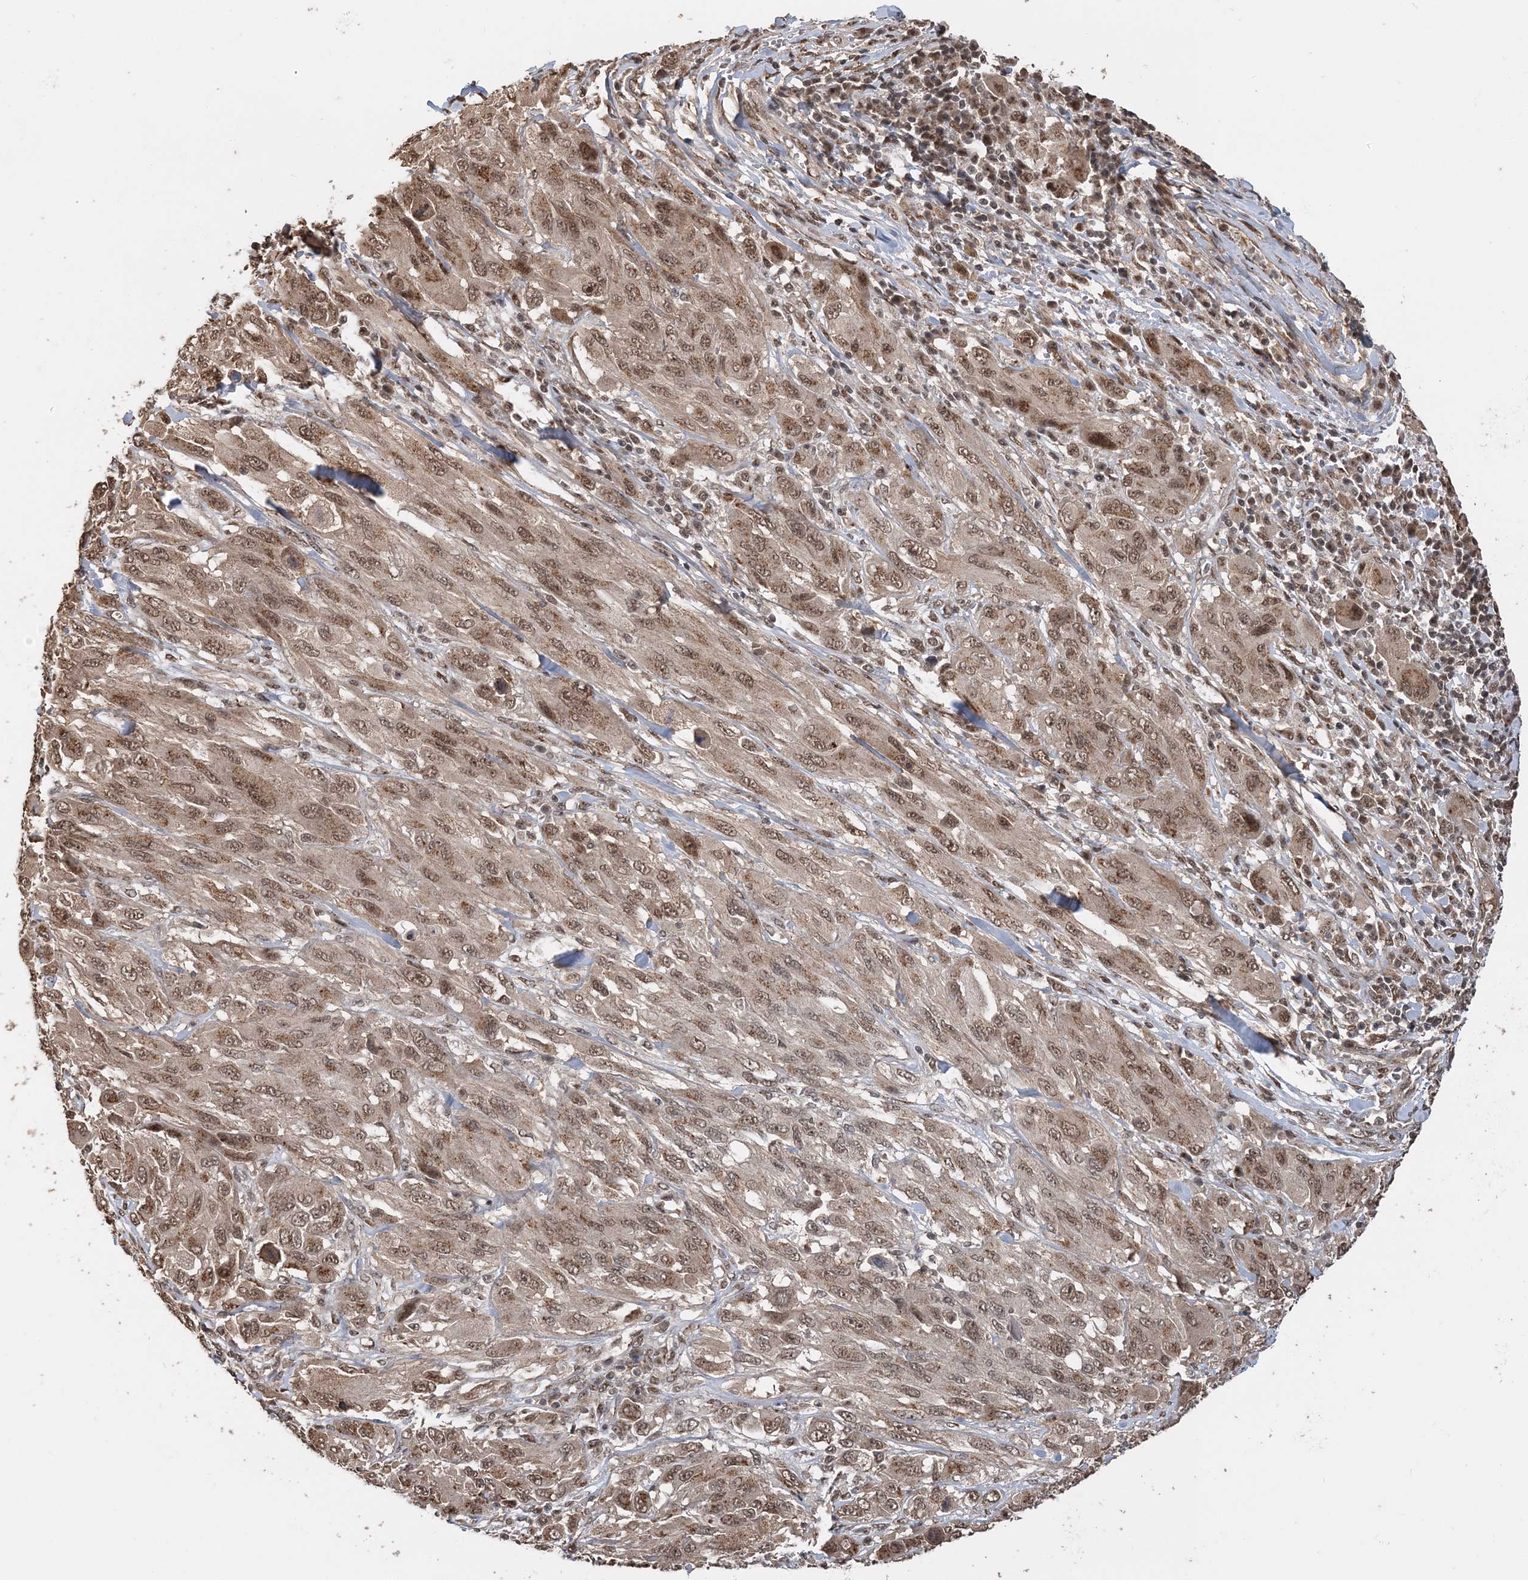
{"staining": {"intensity": "moderate", "quantity": ">75%", "location": "cytoplasmic/membranous,nuclear"}, "tissue": "melanoma", "cell_type": "Tumor cells", "image_type": "cancer", "snomed": [{"axis": "morphology", "description": "Malignant melanoma, NOS"}, {"axis": "topography", "description": "Skin"}], "caption": "Approximately >75% of tumor cells in human malignant melanoma demonstrate moderate cytoplasmic/membranous and nuclear protein expression as visualized by brown immunohistochemical staining.", "gene": "TSHZ2", "patient": {"sex": "female", "age": 91}}